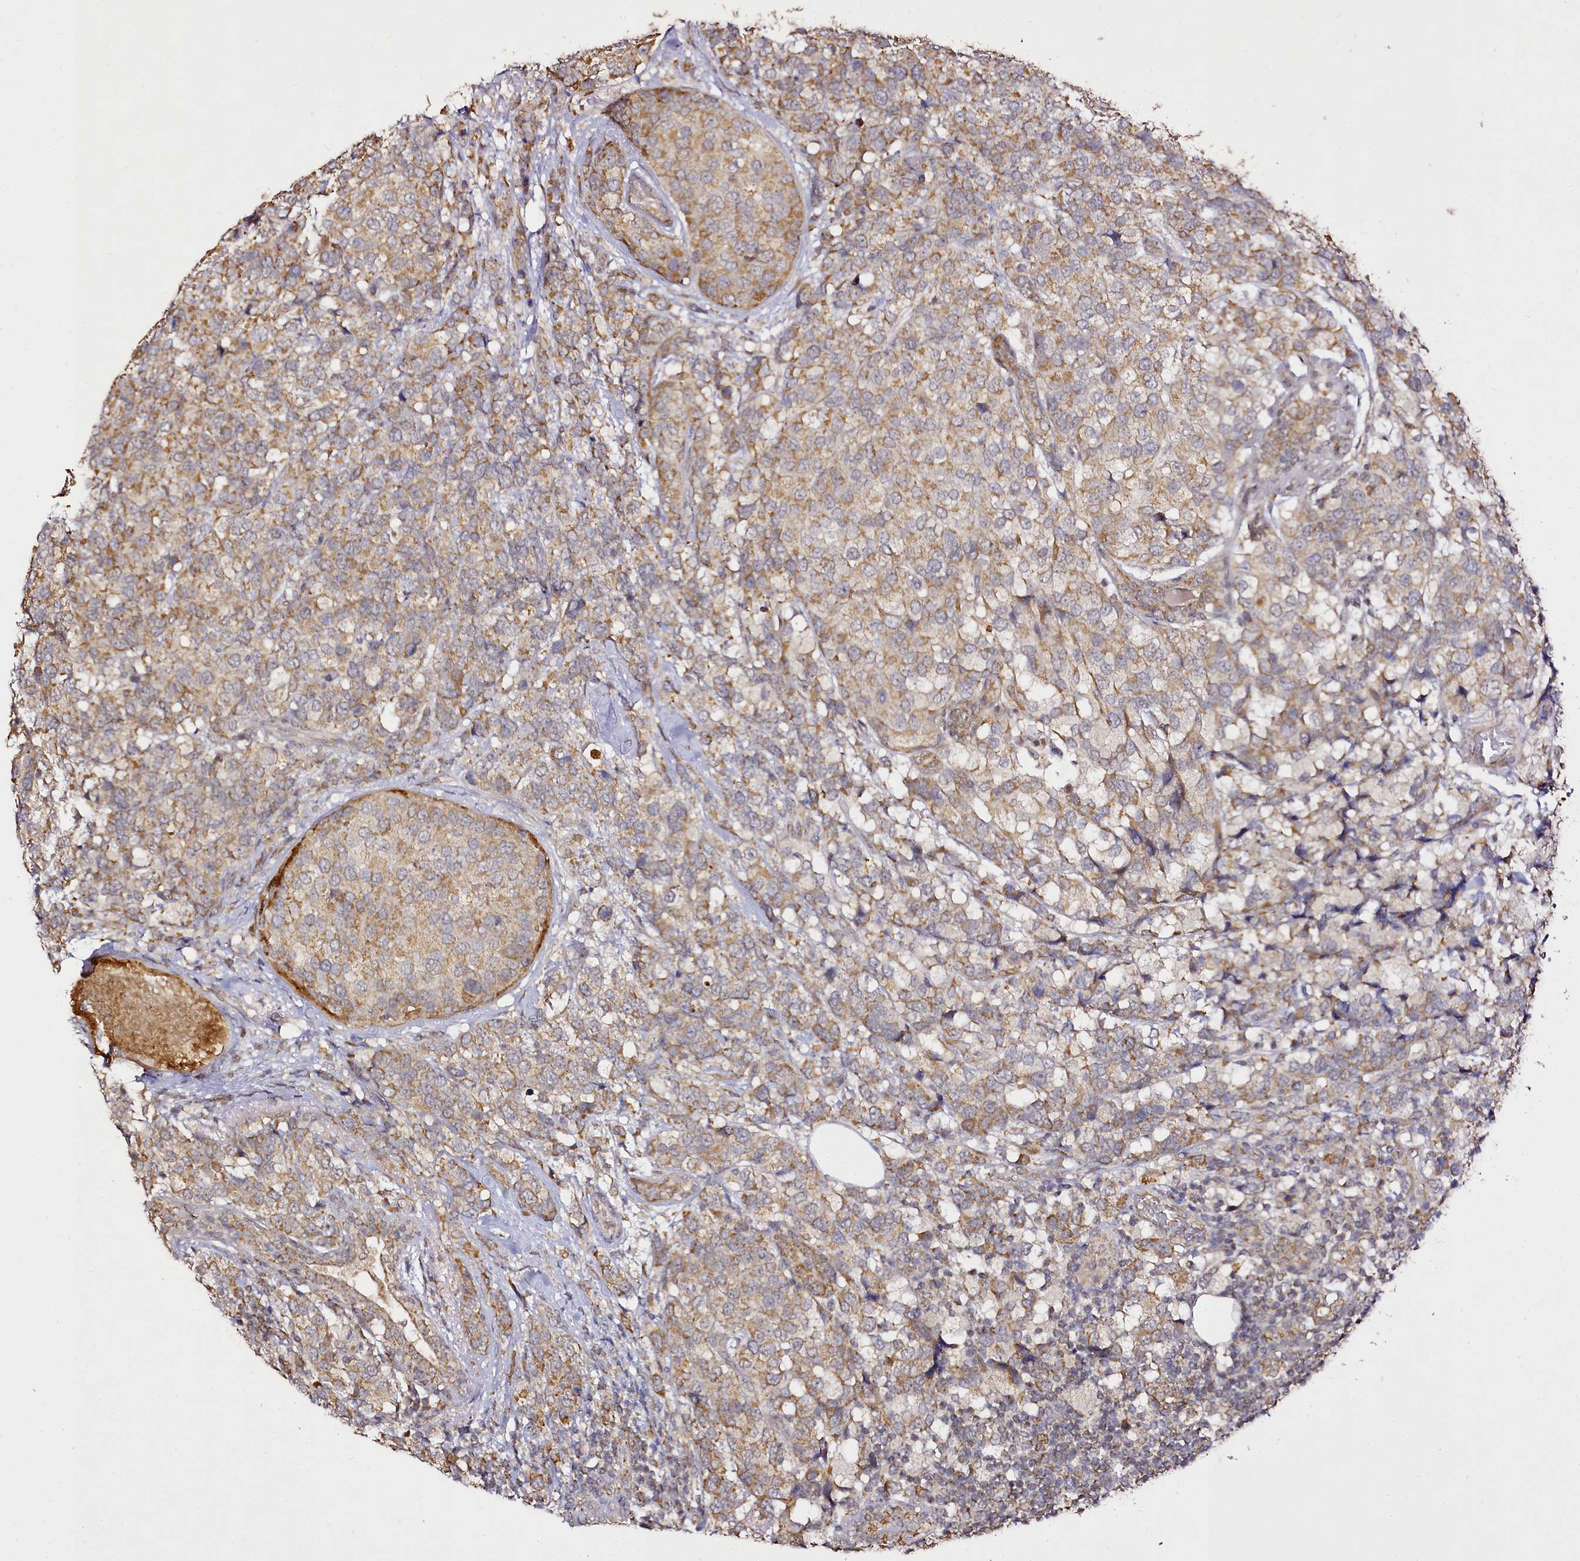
{"staining": {"intensity": "moderate", "quantity": ">75%", "location": "cytoplasmic/membranous"}, "tissue": "breast cancer", "cell_type": "Tumor cells", "image_type": "cancer", "snomed": [{"axis": "morphology", "description": "Lobular carcinoma"}, {"axis": "topography", "description": "Breast"}], "caption": "High-magnification brightfield microscopy of breast cancer (lobular carcinoma) stained with DAB (3,3'-diaminobenzidine) (brown) and counterstained with hematoxylin (blue). tumor cells exhibit moderate cytoplasmic/membranous expression is appreciated in about>75% of cells.", "gene": "EDIL3", "patient": {"sex": "female", "age": 59}}